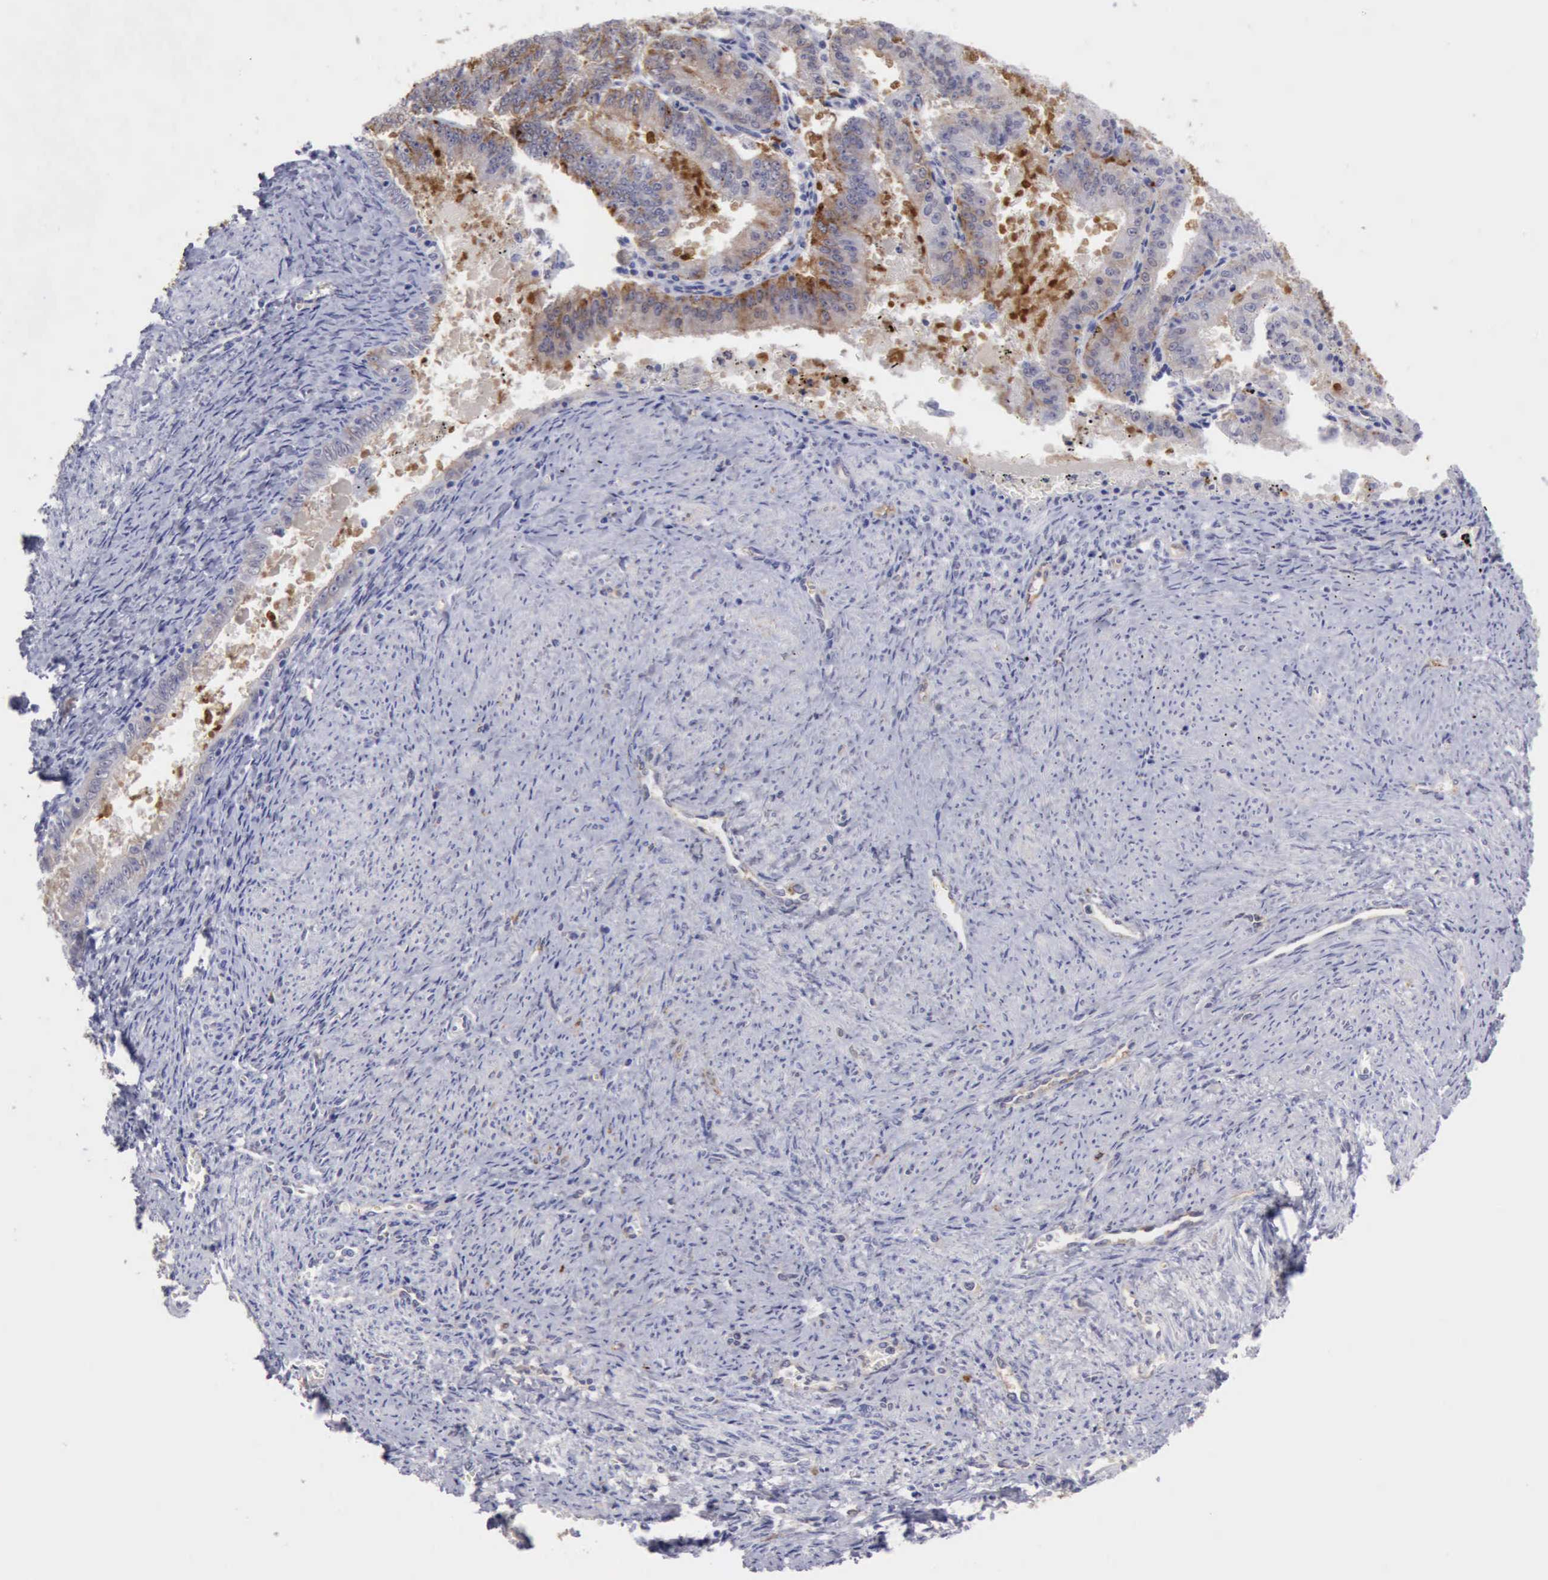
{"staining": {"intensity": "moderate", "quantity": "<25%", "location": "cytoplasmic/membranous"}, "tissue": "endometrial cancer", "cell_type": "Tumor cells", "image_type": "cancer", "snomed": [{"axis": "morphology", "description": "Adenocarcinoma, NOS"}, {"axis": "topography", "description": "Endometrium"}], "caption": "Human endometrial cancer stained with a protein marker demonstrates moderate staining in tumor cells.", "gene": "TFRC", "patient": {"sex": "female", "age": 66}}